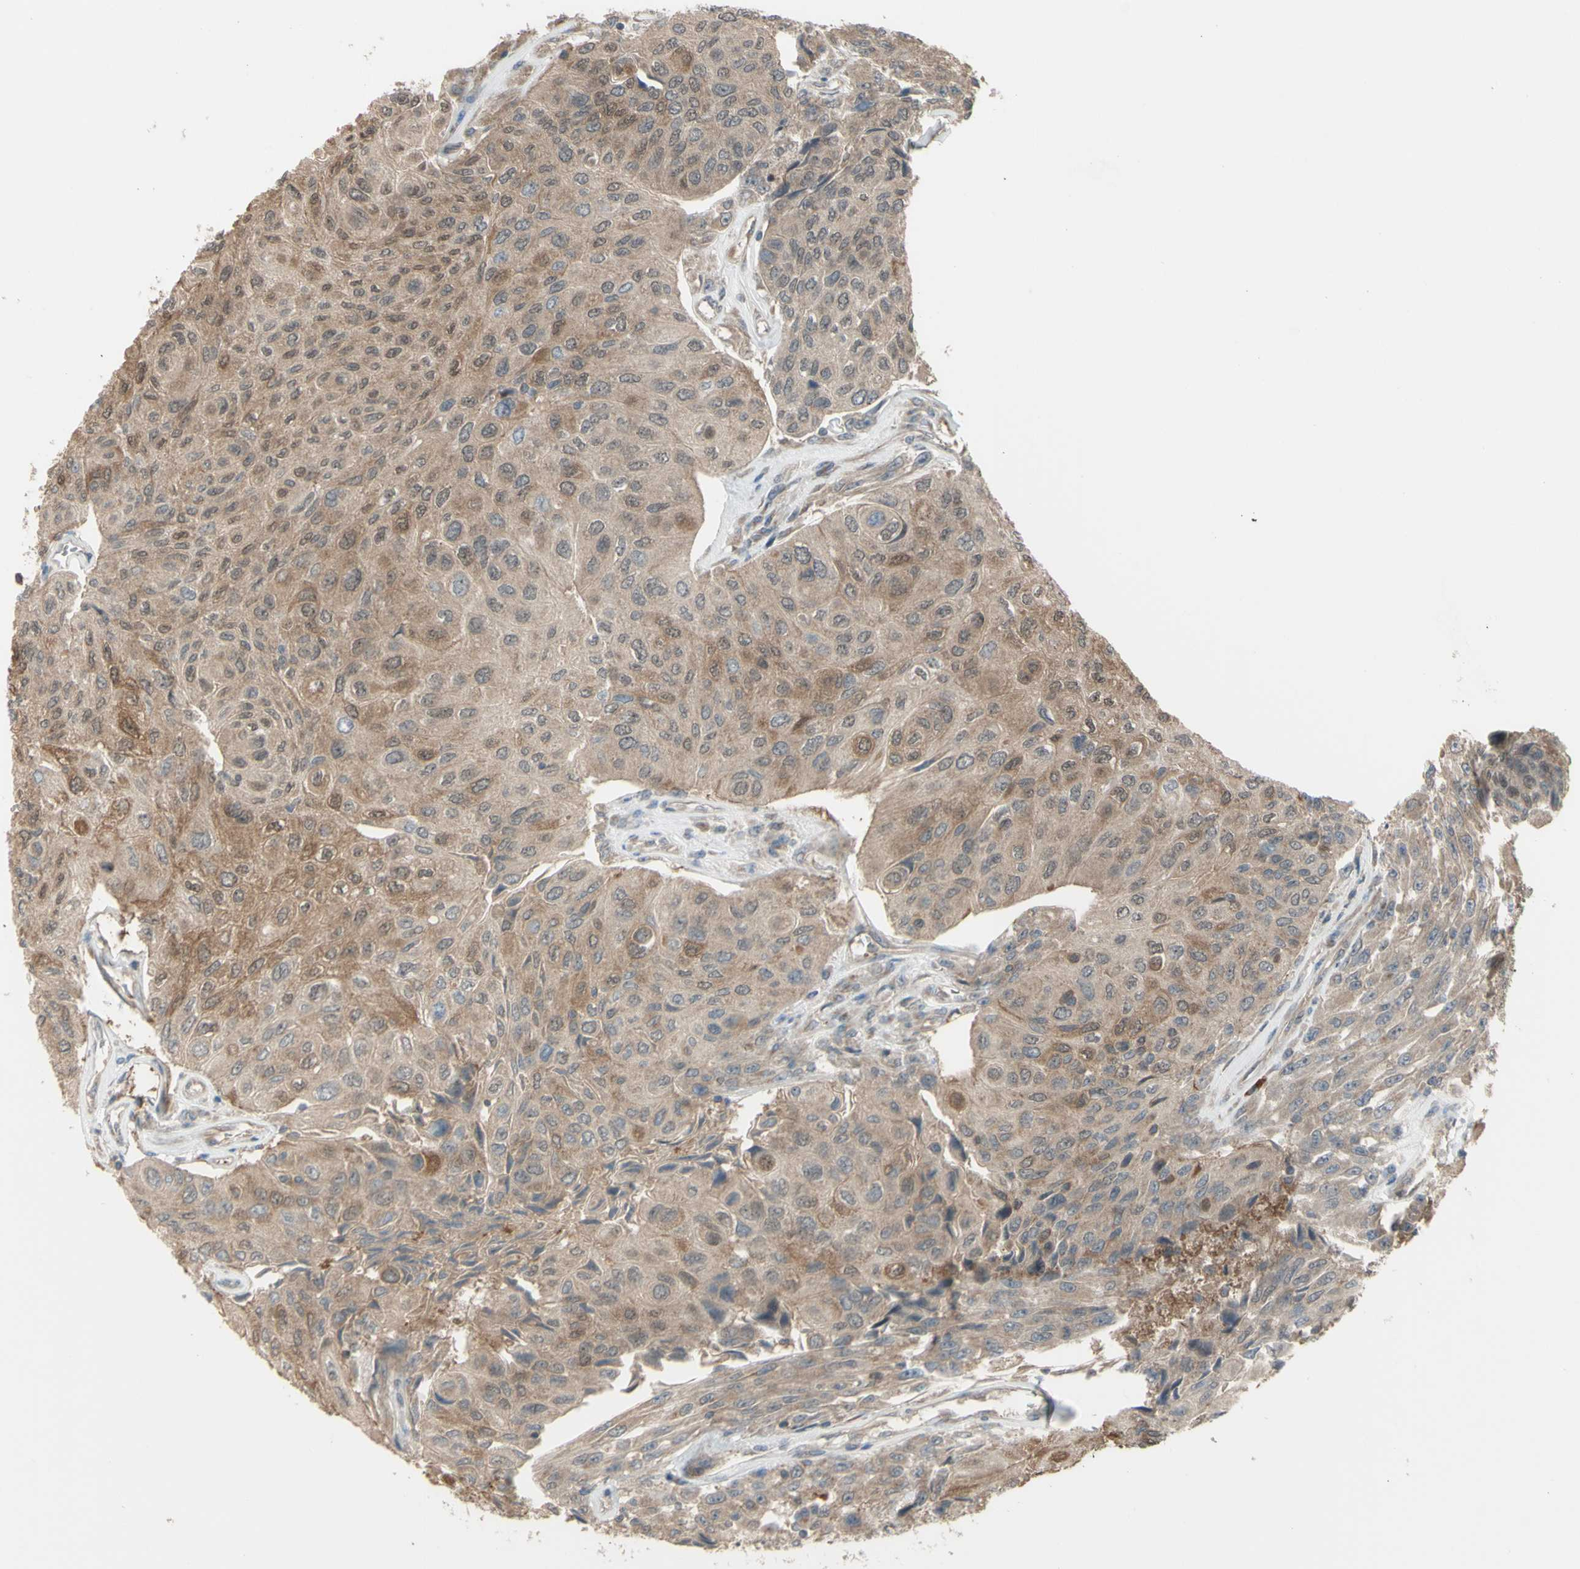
{"staining": {"intensity": "weak", "quantity": "25%-75%", "location": "cytoplasmic/membranous,nuclear"}, "tissue": "urothelial cancer", "cell_type": "Tumor cells", "image_type": "cancer", "snomed": [{"axis": "morphology", "description": "Urothelial carcinoma, High grade"}, {"axis": "topography", "description": "Urinary bladder"}], "caption": "Urothelial carcinoma (high-grade) tissue reveals weak cytoplasmic/membranous and nuclear expression in about 25%-75% of tumor cells, visualized by immunohistochemistry.", "gene": "FLII", "patient": {"sex": "male", "age": 66}}